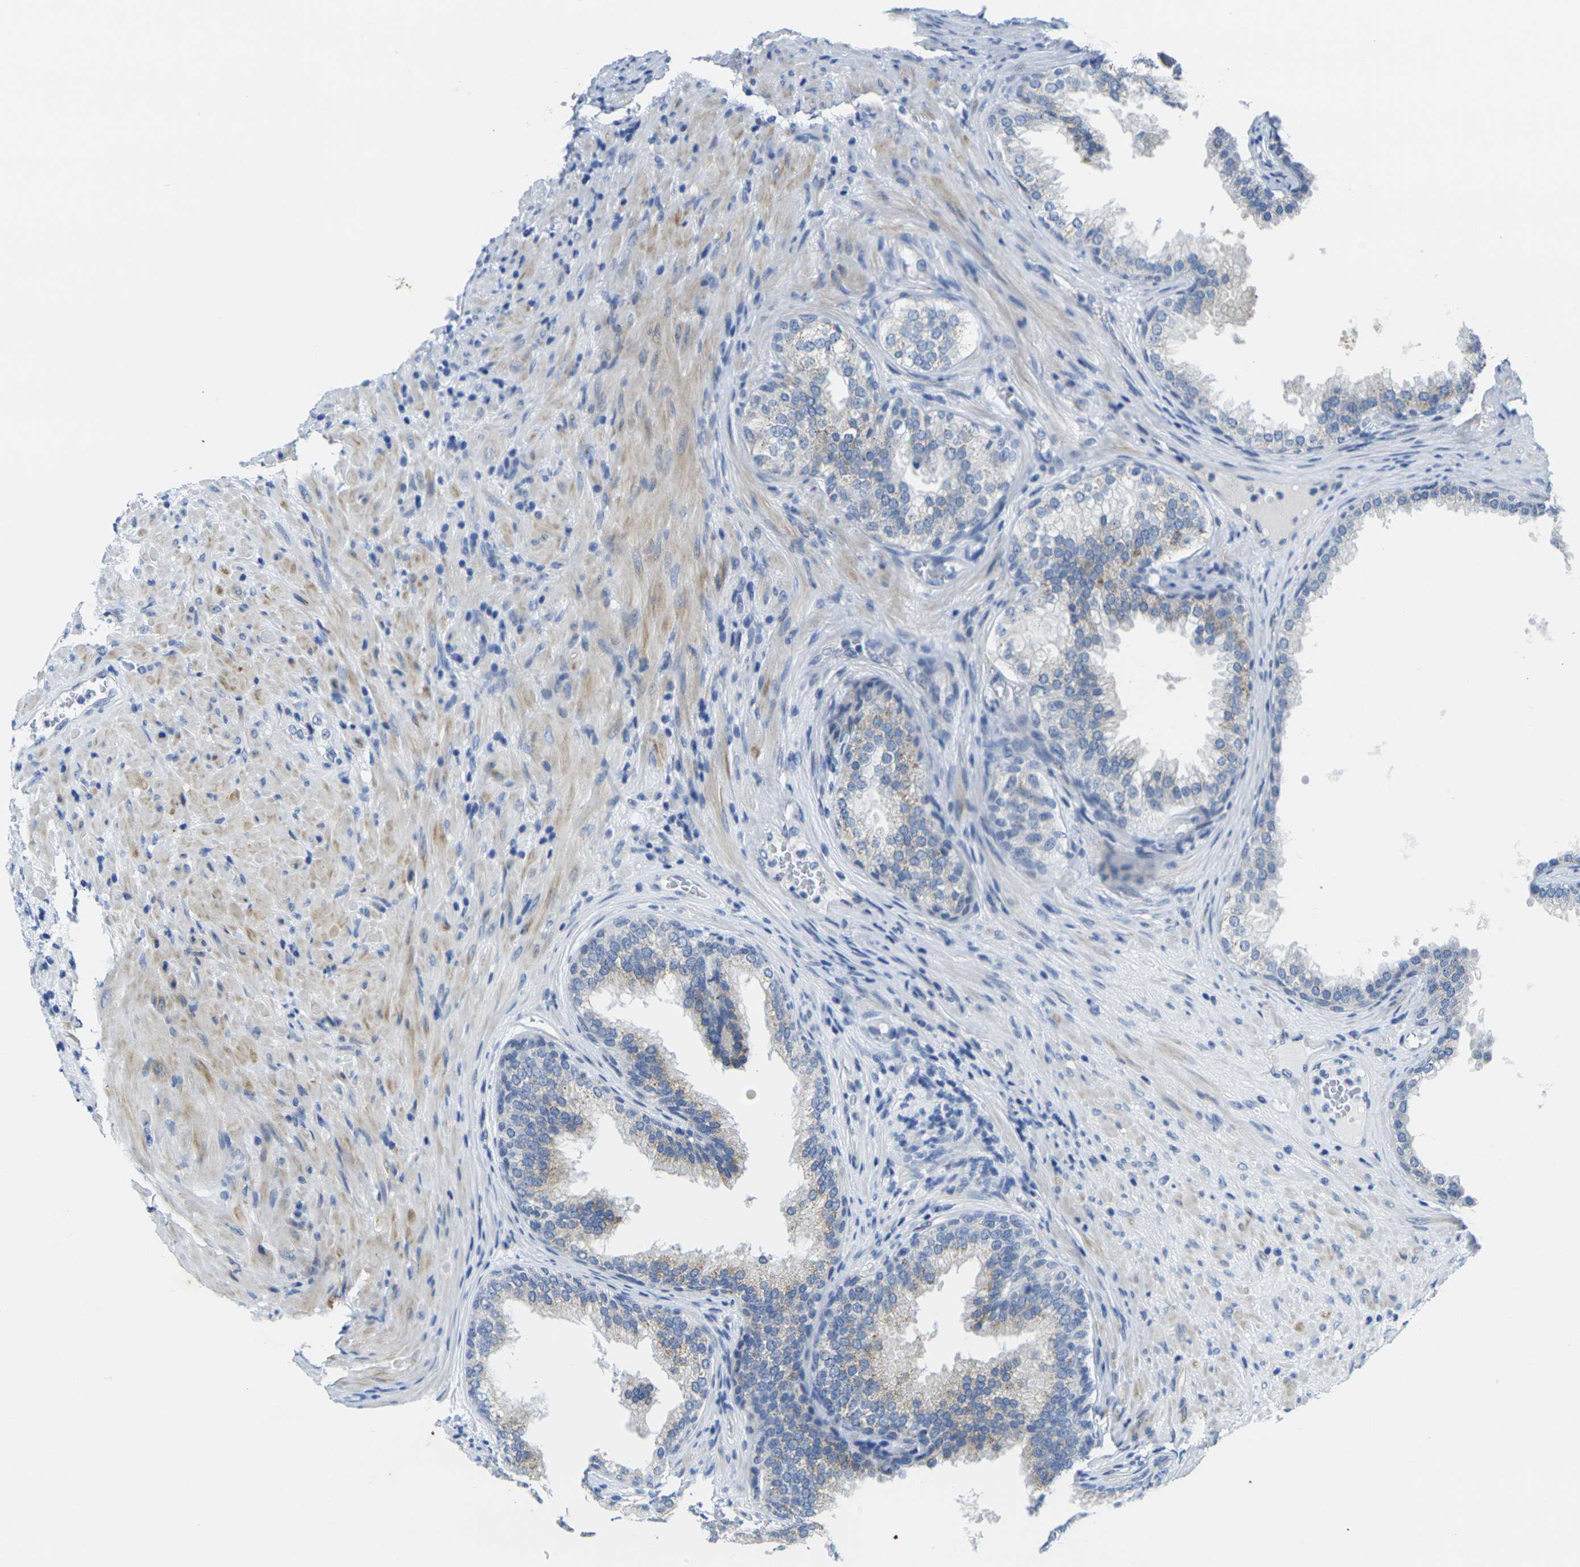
{"staining": {"intensity": "moderate", "quantity": "<25%", "location": "cytoplasmic/membranous"}, "tissue": "prostate", "cell_type": "Glandular cells", "image_type": "normal", "snomed": [{"axis": "morphology", "description": "Normal tissue, NOS"}, {"axis": "topography", "description": "Prostate"}], "caption": "Immunohistochemical staining of benign prostate demonstrates <25% levels of moderate cytoplasmic/membranous protein staining in approximately <25% of glandular cells. Immunohistochemistry stains the protein in brown and the nuclei are stained blue.", "gene": "CRK", "patient": {"sex": "male", "age": 76}}